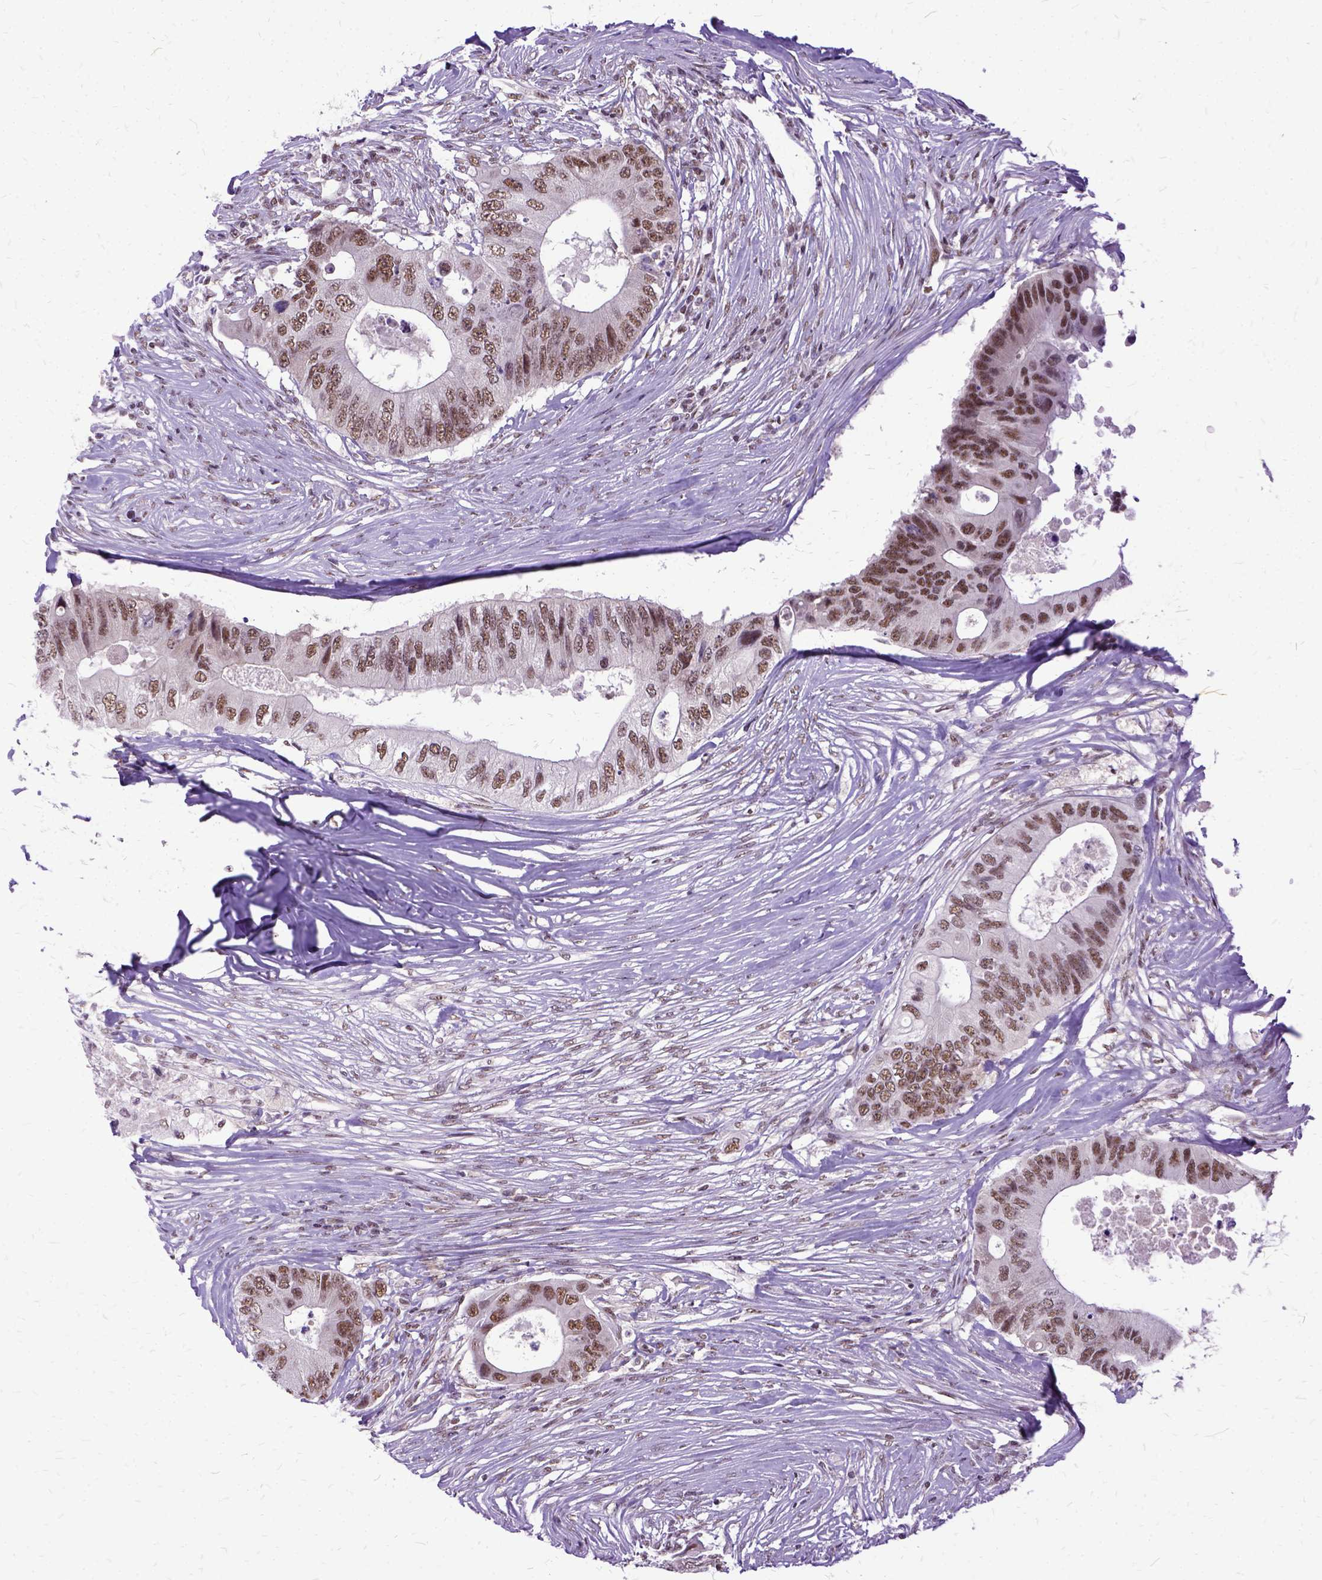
{"staining": {"intensity": "moderate", "quantity": ">75%", "location": "nuclear"}, "tissue": "colorectal cancer", "cell_type": "Tumor cells", "image_type": "cancer", "snomed": [{"axis": "morphology", "description": "Adenocarcinoma, NOS"}, {"axis": "topography", "description": "Colon"}], "caption": "IHC (DAB) staining of colorectal cancer shows moderate nuclear protein expression in approximately >75% of tumor cells.", "gene": "SETD1A", "patient": {"sex": "male", "age": 71}}